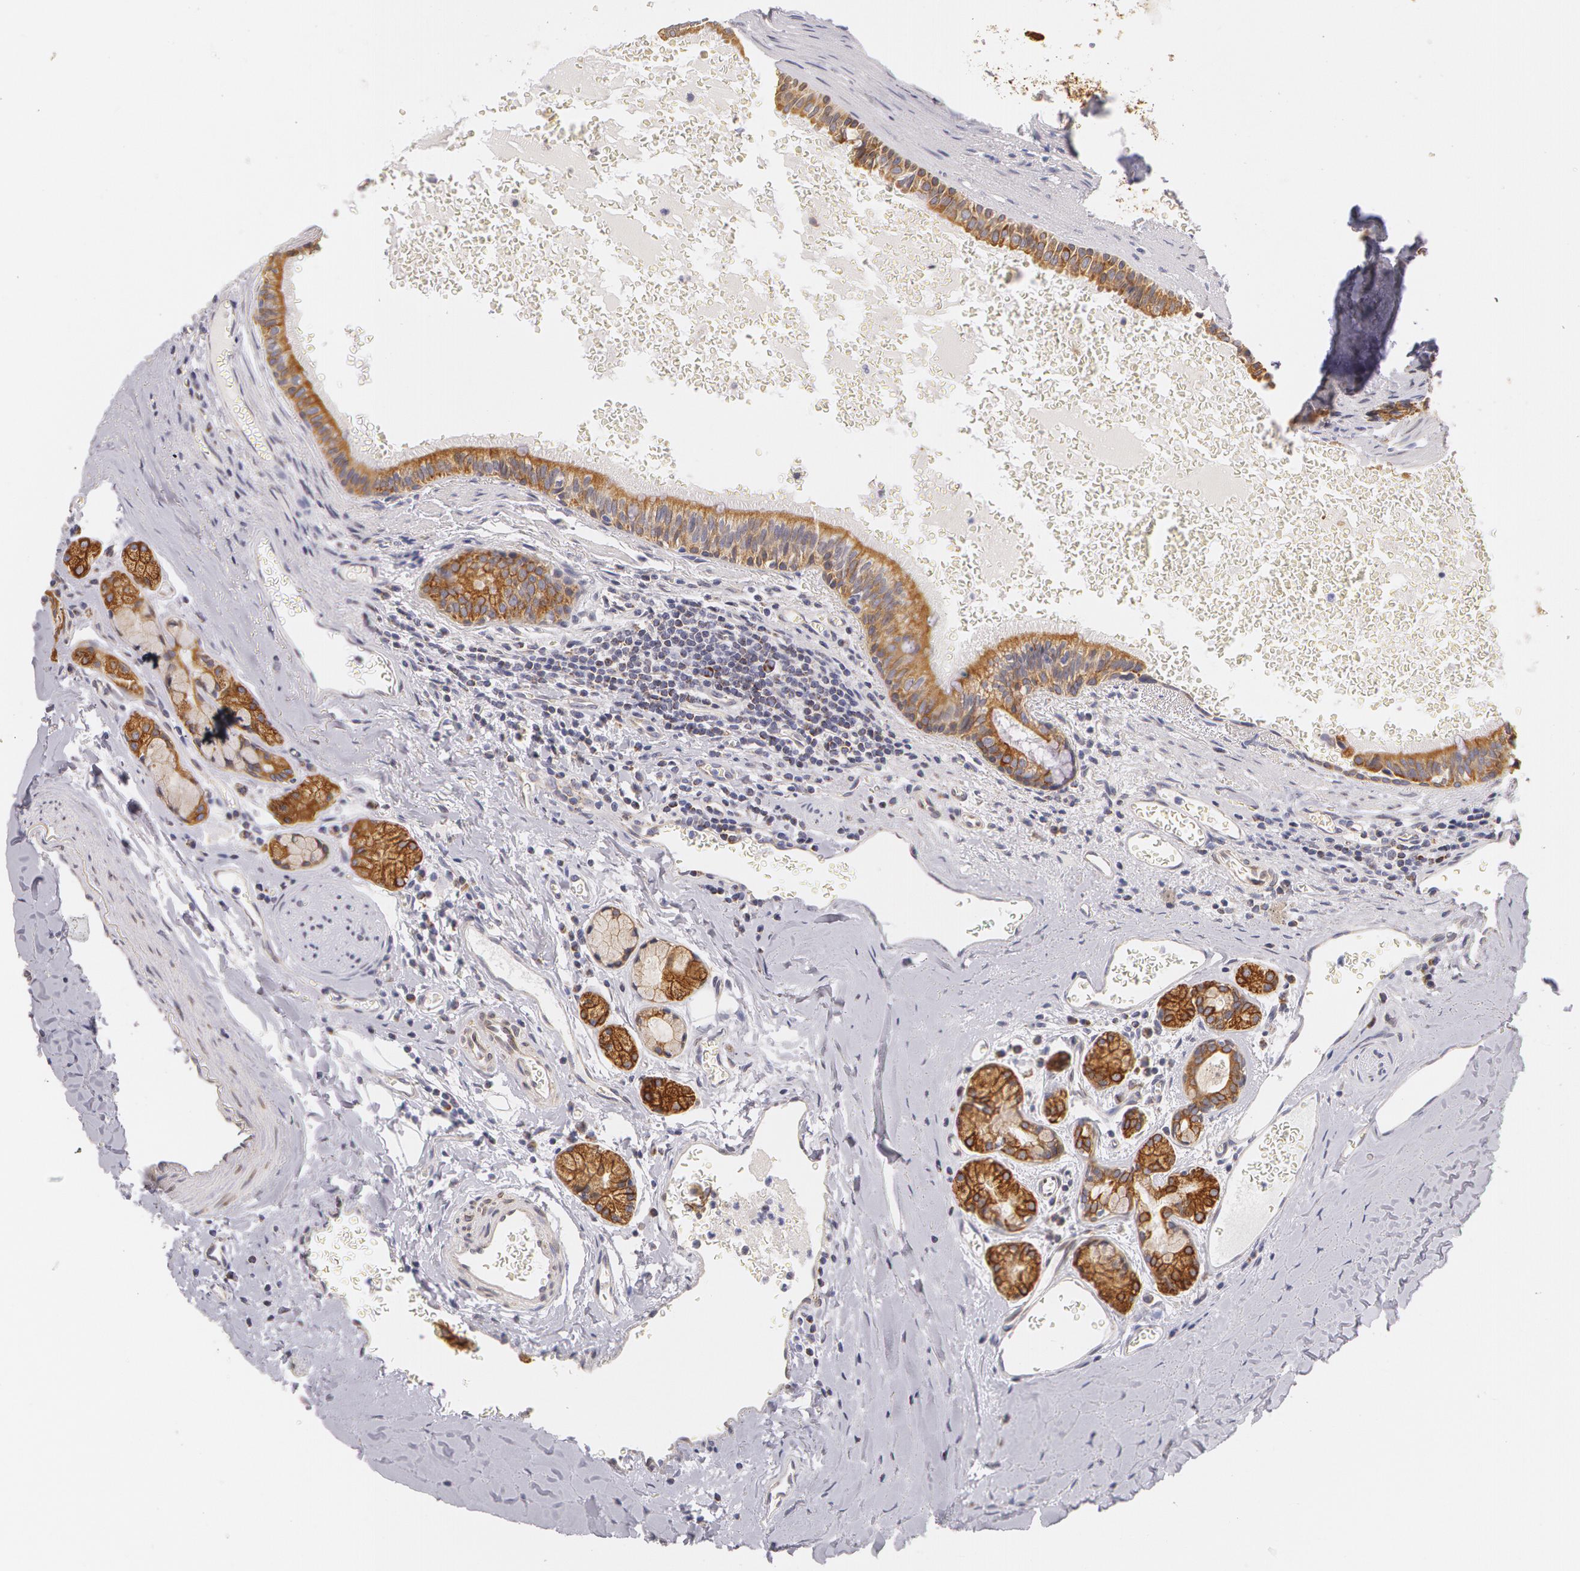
{"staining": {"intensity": "moderate", "quantity": ">75%", "location": "cytoplasmic/membranous"}, "tissue": "carcinoid", "cell_type": "Tumor cells", "image_type": "cancer", "snomed": [{"axis": "morphology", "description": "Carcinoid, malignant, NOS"}, {"axis": "topography", "description": "Bronchus"}], "caption": "Carcinoid stained with IHC reveals moderate cytoplasmic/membranous staining in about >75% of tumor cells.", "gene": "KRT18", "patient": {"sex": "male", "age": 55}}